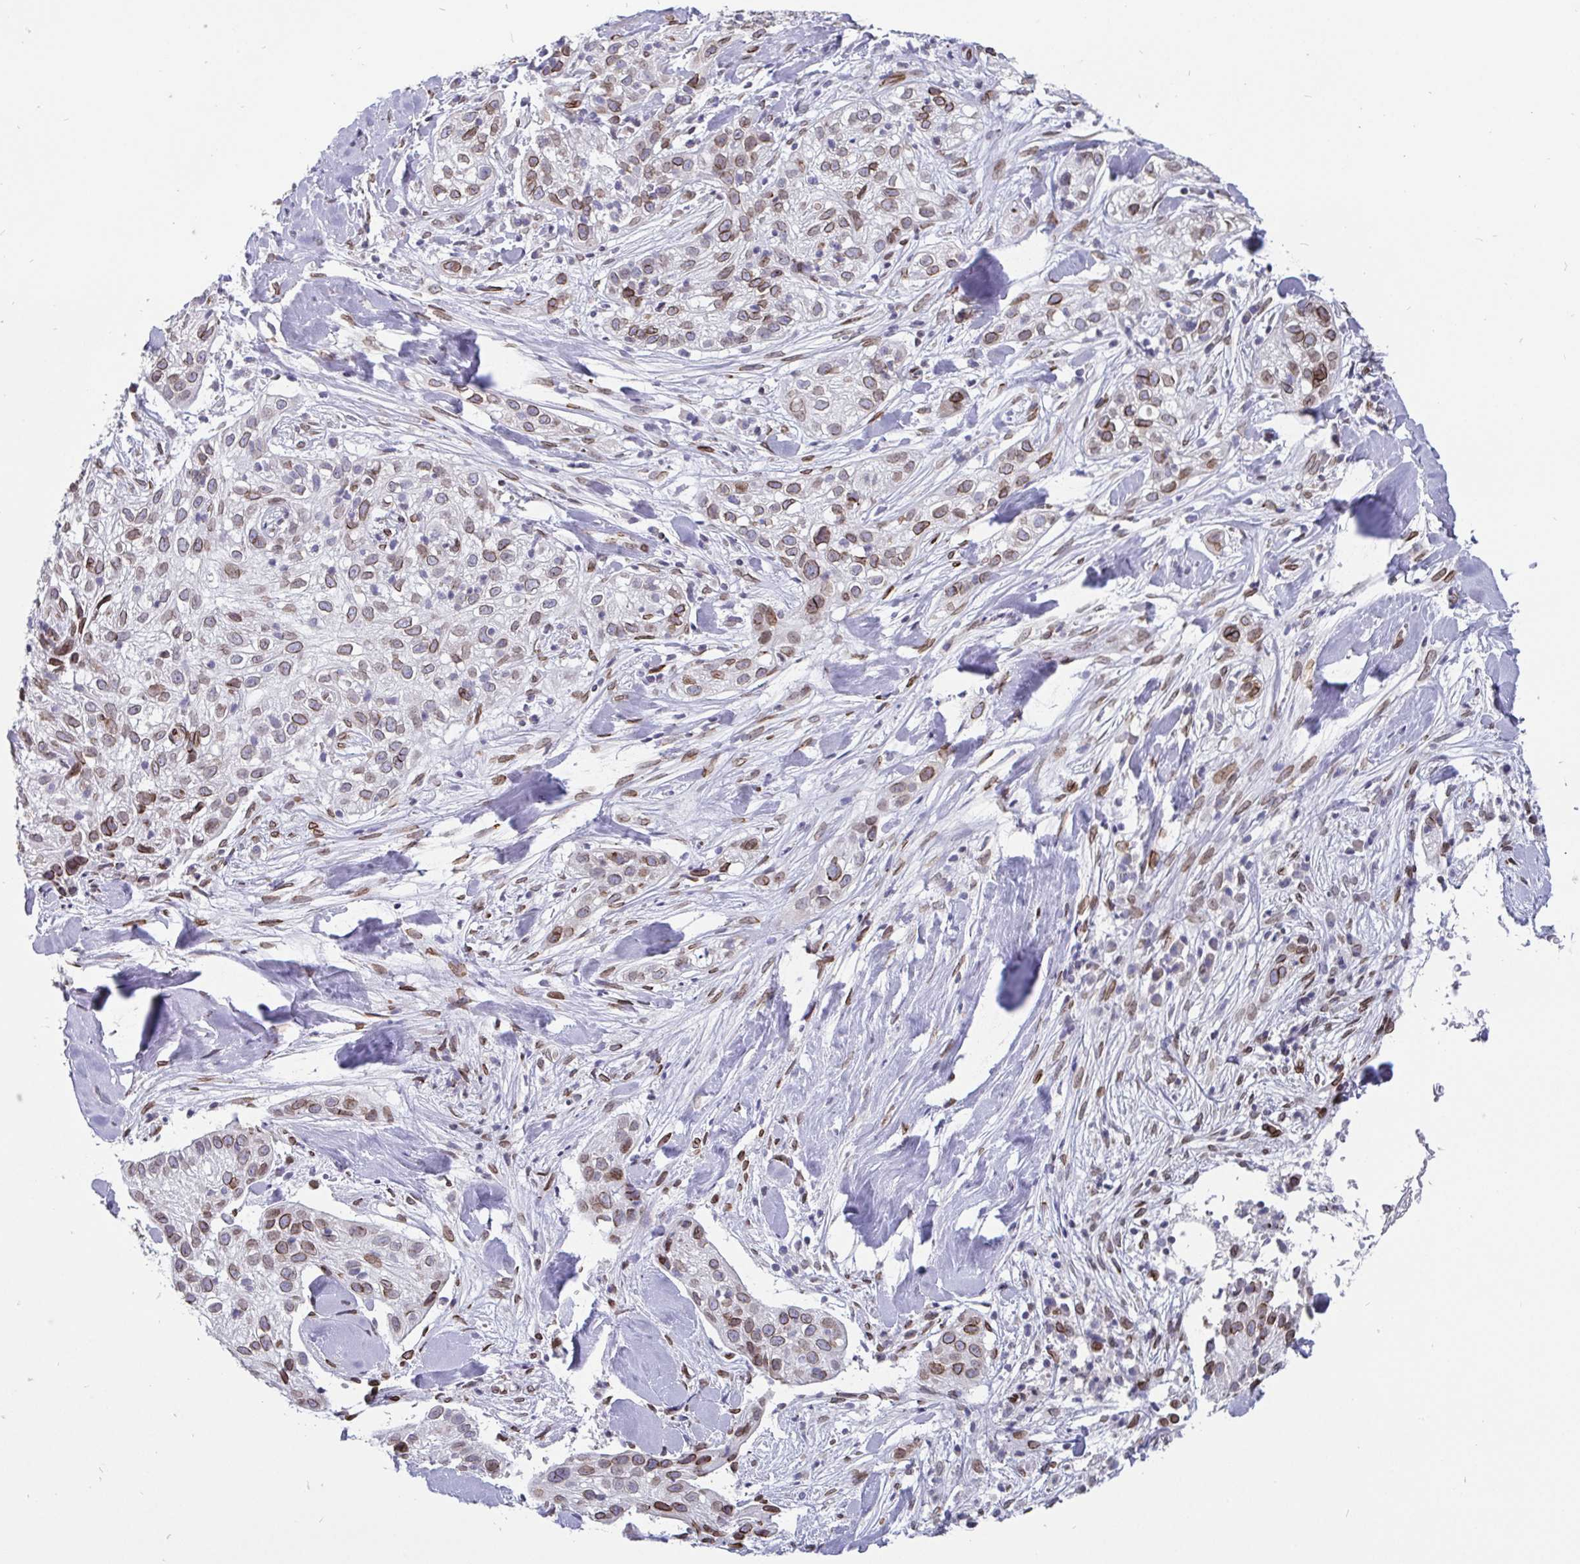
{"staining": {"intensity": "moderate", "quantity": ">75%", "location": "cytoplasmic/membranous,nuclear"}, "tissue": "skin cancer", "cell_type": "Tumor cells", "image_type": "cancer", "snomed": [{"axis": "morphology", "description": "Squamous cell carcinoma, NOS"}, {"axis": "topography", "description": "Skin"}], "caption": "A micrograph showing moderate cytoplasmic/membranous and nuclear staining in approximately >75% of tumor cells in skin cancer (squamous cell carcinoma), as visualized by brown immunohistochemical staining.", "gene": "EMD", "patient": {"sex": "male", "age": 82}}